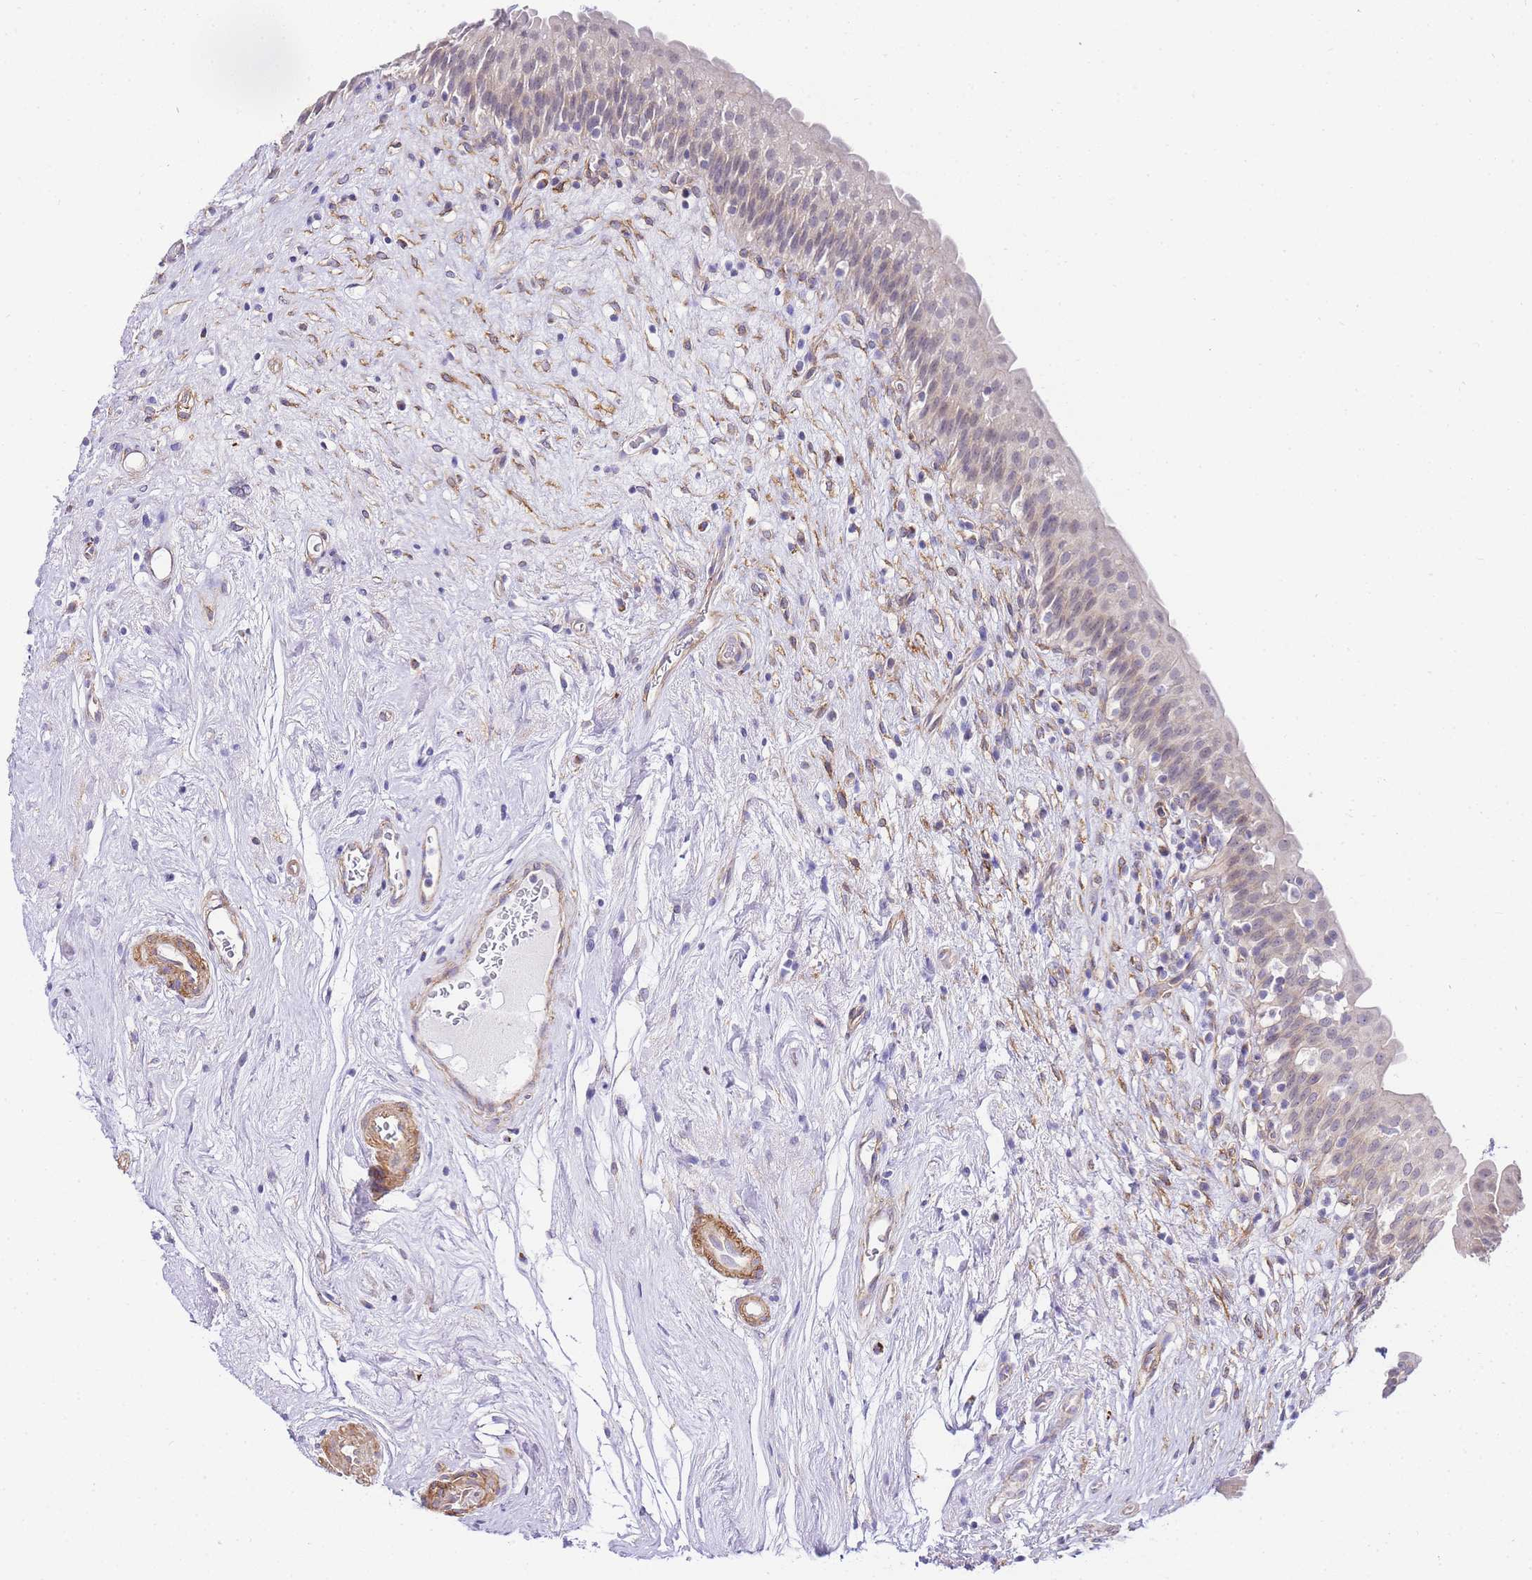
{"staining": {"intensity": "weak", "quantity": "25%-75%", "location": "cytoplasmic/membranous"}, "tissue": "urinary bladder", "cell_type": "Urothelial cells", "image_type": "normal", "snomed": [{"axis": "morphology", "description": "Normal tissue, NOS"}, {"axis": "topography", "description": "Urinary bladder"}], "caption": "Immunohistochemical staining of unremarkable urinary bladder displays low levels of weak cytoplasmic/membranous expression in about 25%-75% of urothelial cells. The staining is performed using DAB (3,3'-diaminobenzidine) brown chromogen to label protein expression. The nuclei are counter-stained blue using hematoxylin.", "gene": "PDCD7", "patient": {"sex": "male", "age": 83}}